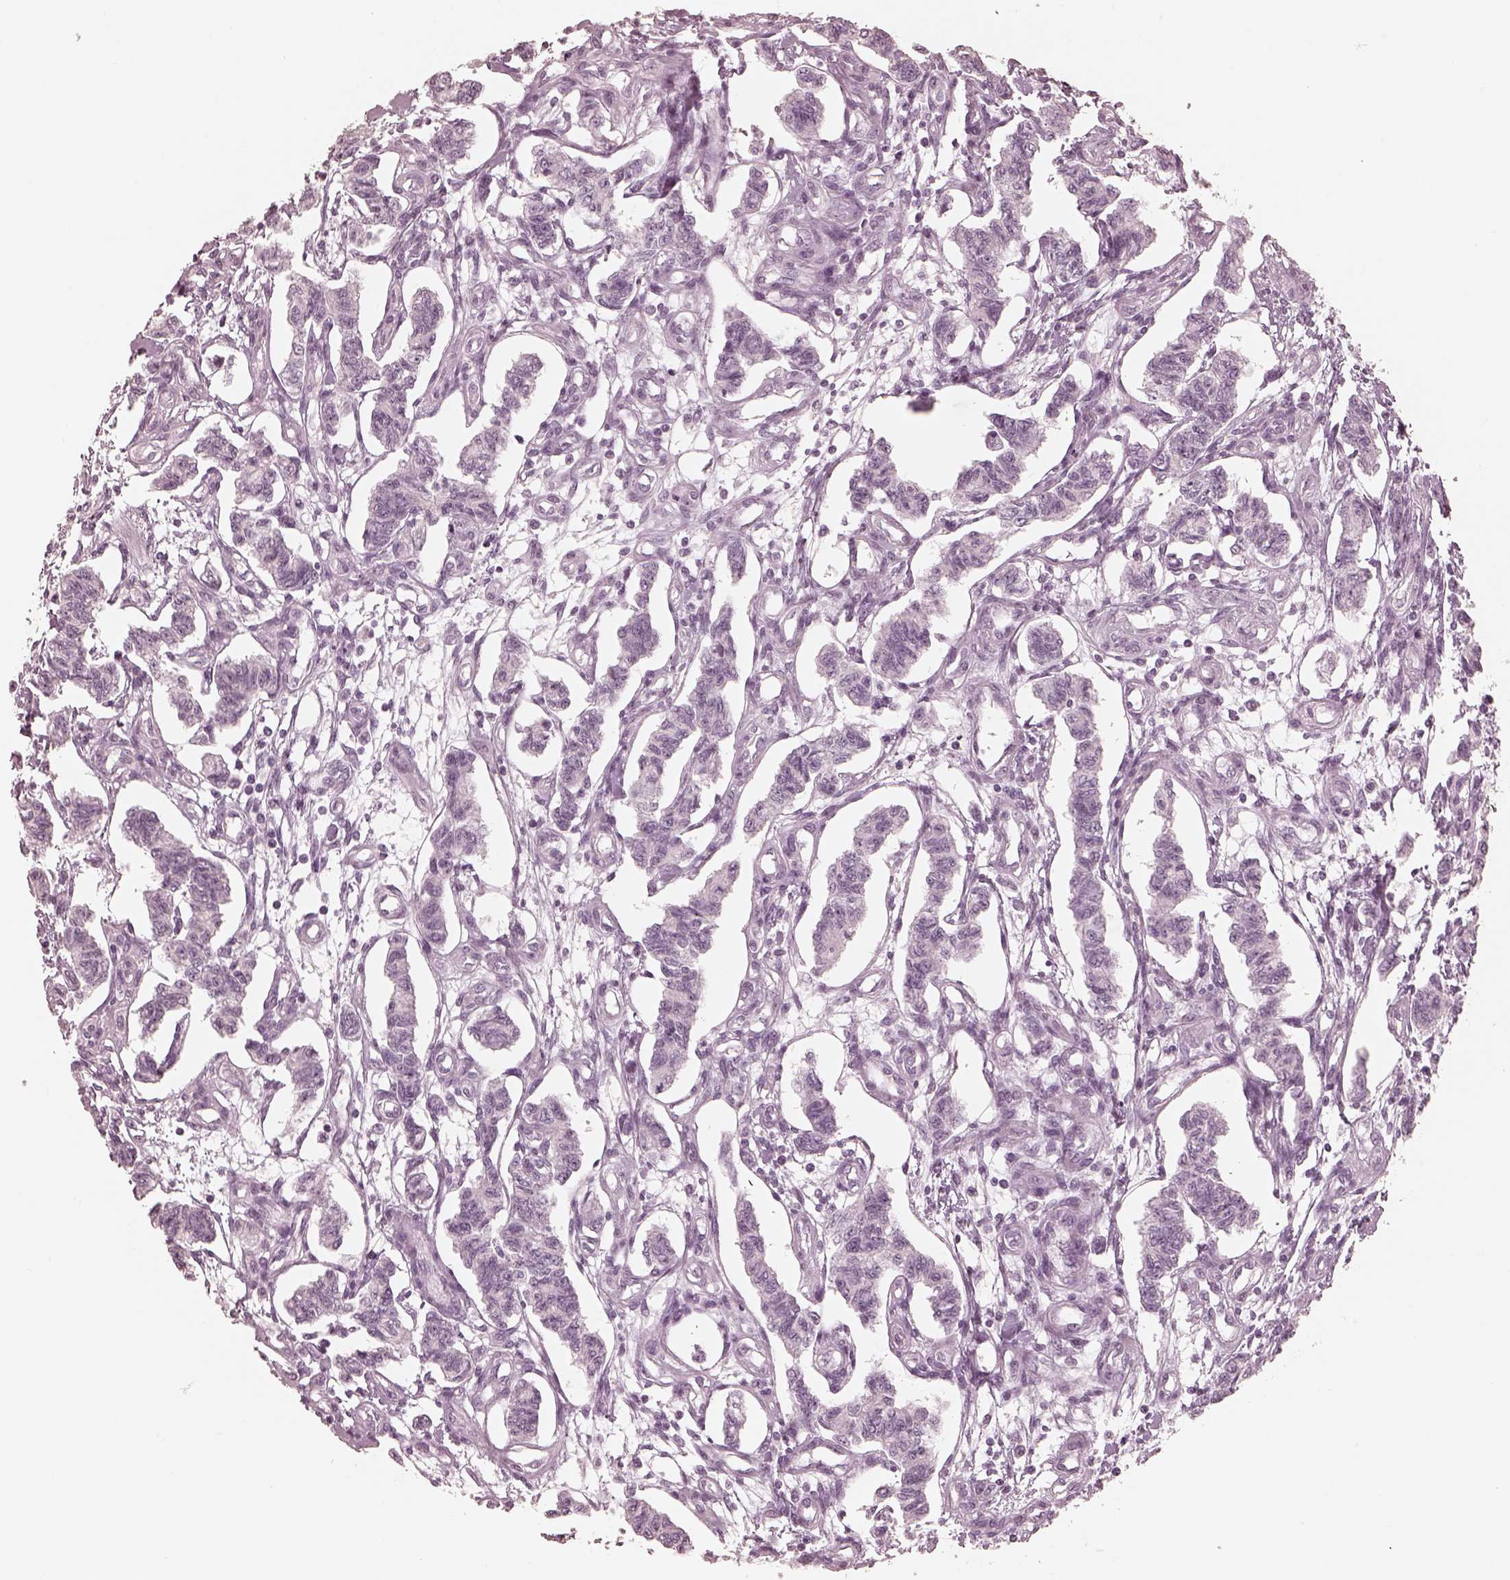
{"staining": {"intensity": "negative", "quantity": "none", "location": "none"}, "tissue": "carcinoid", "cell_type": "Tumor cells", "image_type": "cancer", "snomed": [{"axis": "morphology", "description": "Carcinoid, malignant, NOS"}, {"axis": "topography", "description": "Kidney"}], "caption": "Carcinoid (malignant) was stained to show a protein in brown. There is no significant positivity in tumor cells.", "gene": "CALR3", "patient": {"sex": "female", "age": 41}}